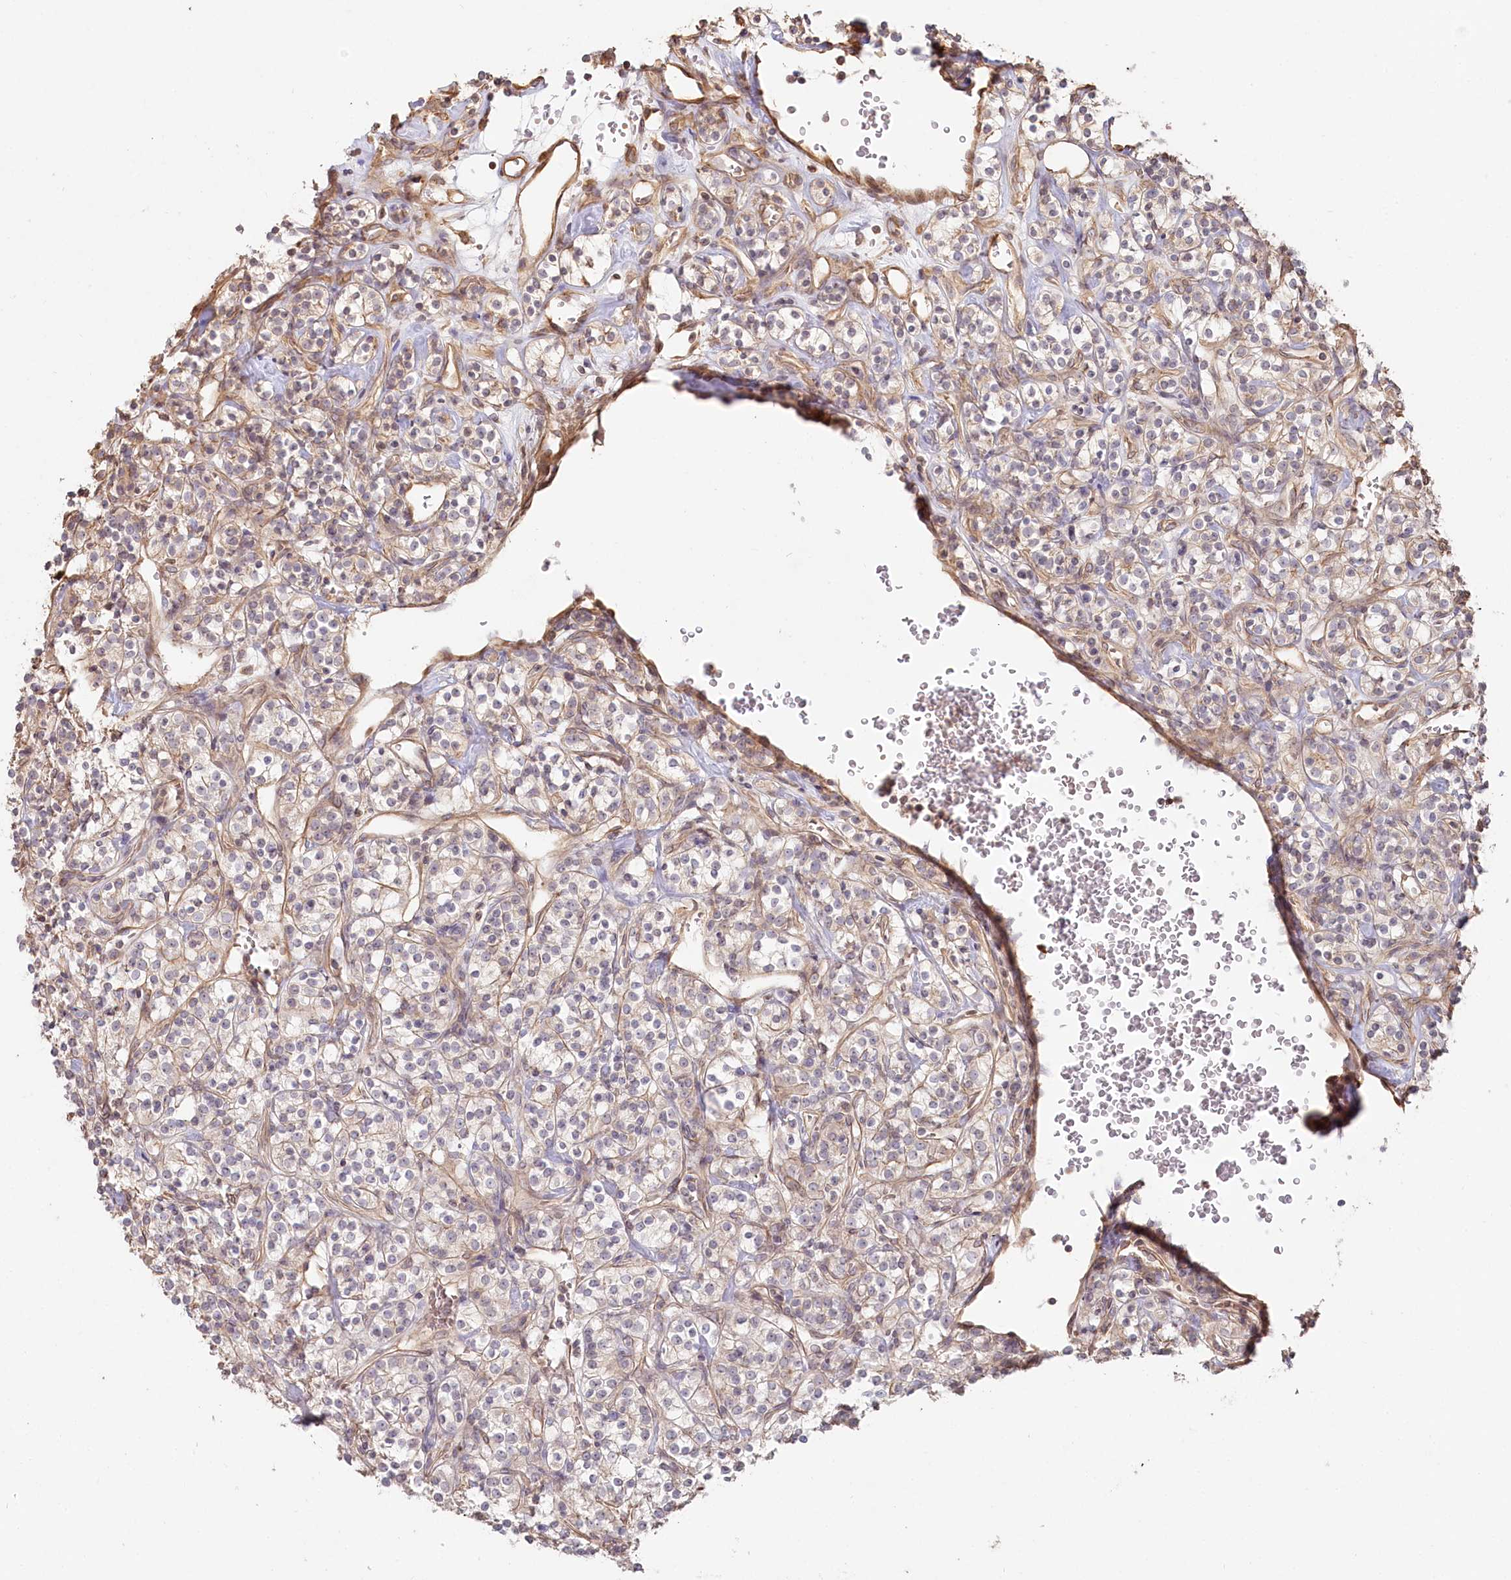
{"staining": {"intensity": "weak", "quantity": "25%-75%", "location": "cytoplasmic/membranous"}, "tissue": "renal cancer", "cell_type": "Tumor cells", "image_type": "cancer", "snomed": [{"axis": "morphology", "description": "Adenocarcinoma, NOS"}, {"axis": "topography", "description": "Kidney"}], "caption": "Brown immunohistochemical staining in human renal cancer (adenocarcinoma) exhibits weak cytoplasmic/membranous staining in about 25%-75% of tumor cells. (DAB (3,3'-diaminobenzidine) IHC with brightfield microscopy, high magnification).", "gene": "TCHP", "patient": {"sex": "male", "age": 77}}